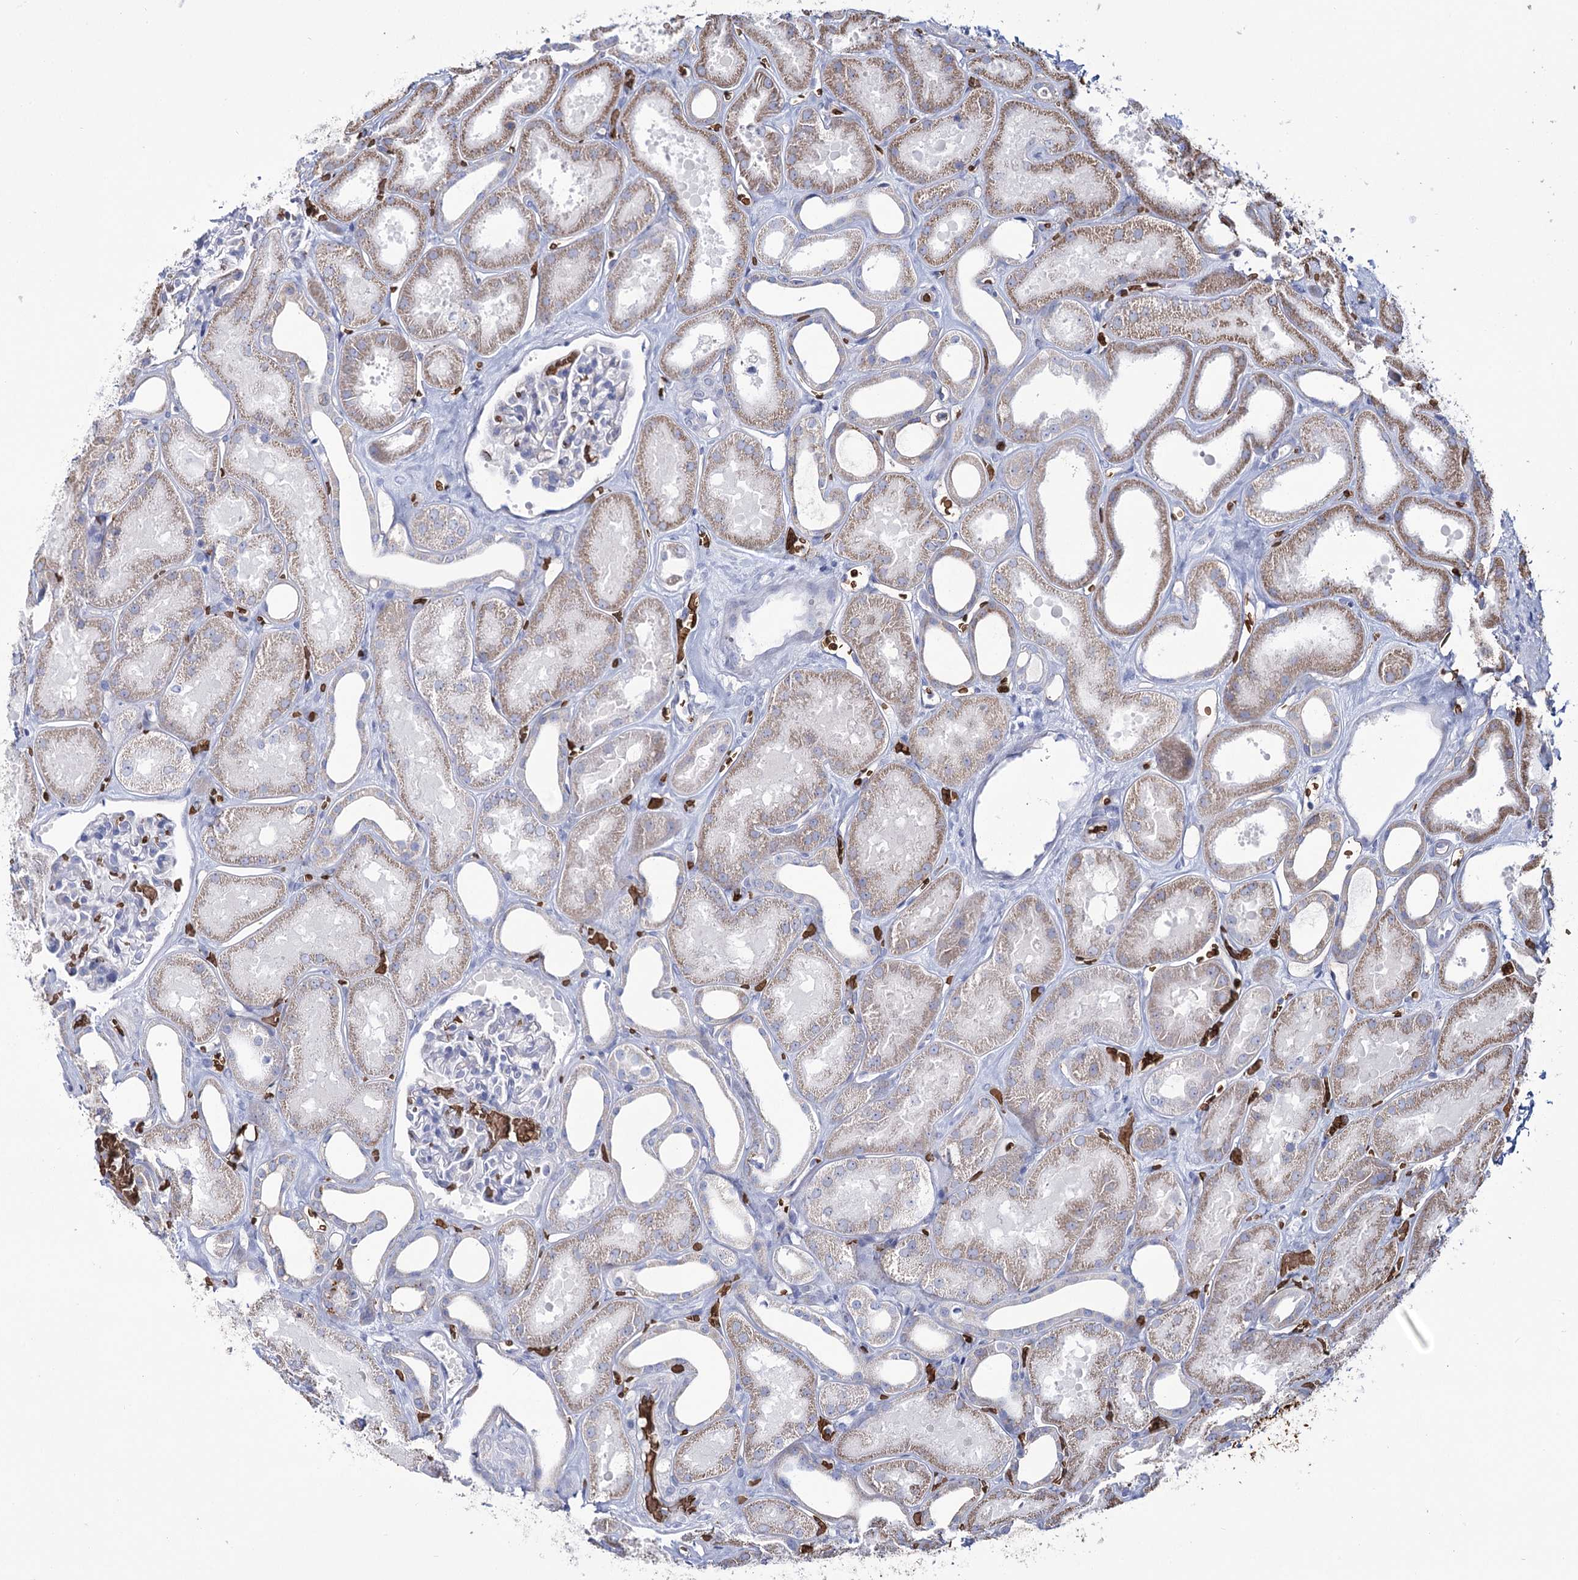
{"staining": {"intensity": "negative", "quantity": "none", "location": "none"}, "tissue": "kidney", "cell_type": "Cells in glomeruli", "image_type": "normal", "snomed": [{"axis": "morphology", "description": "Normal tissue, NOS"}, {"axis": "morphology", "description": "Adenocarcinoma, NOS"}, {"axis": "topography", "description": "Kidney"}], "caption": "Cells in glomeruli show no significant protein positivity in normal kidney.", "gene": "GBF1", "patient": {"sex": "female", "age": 68}}